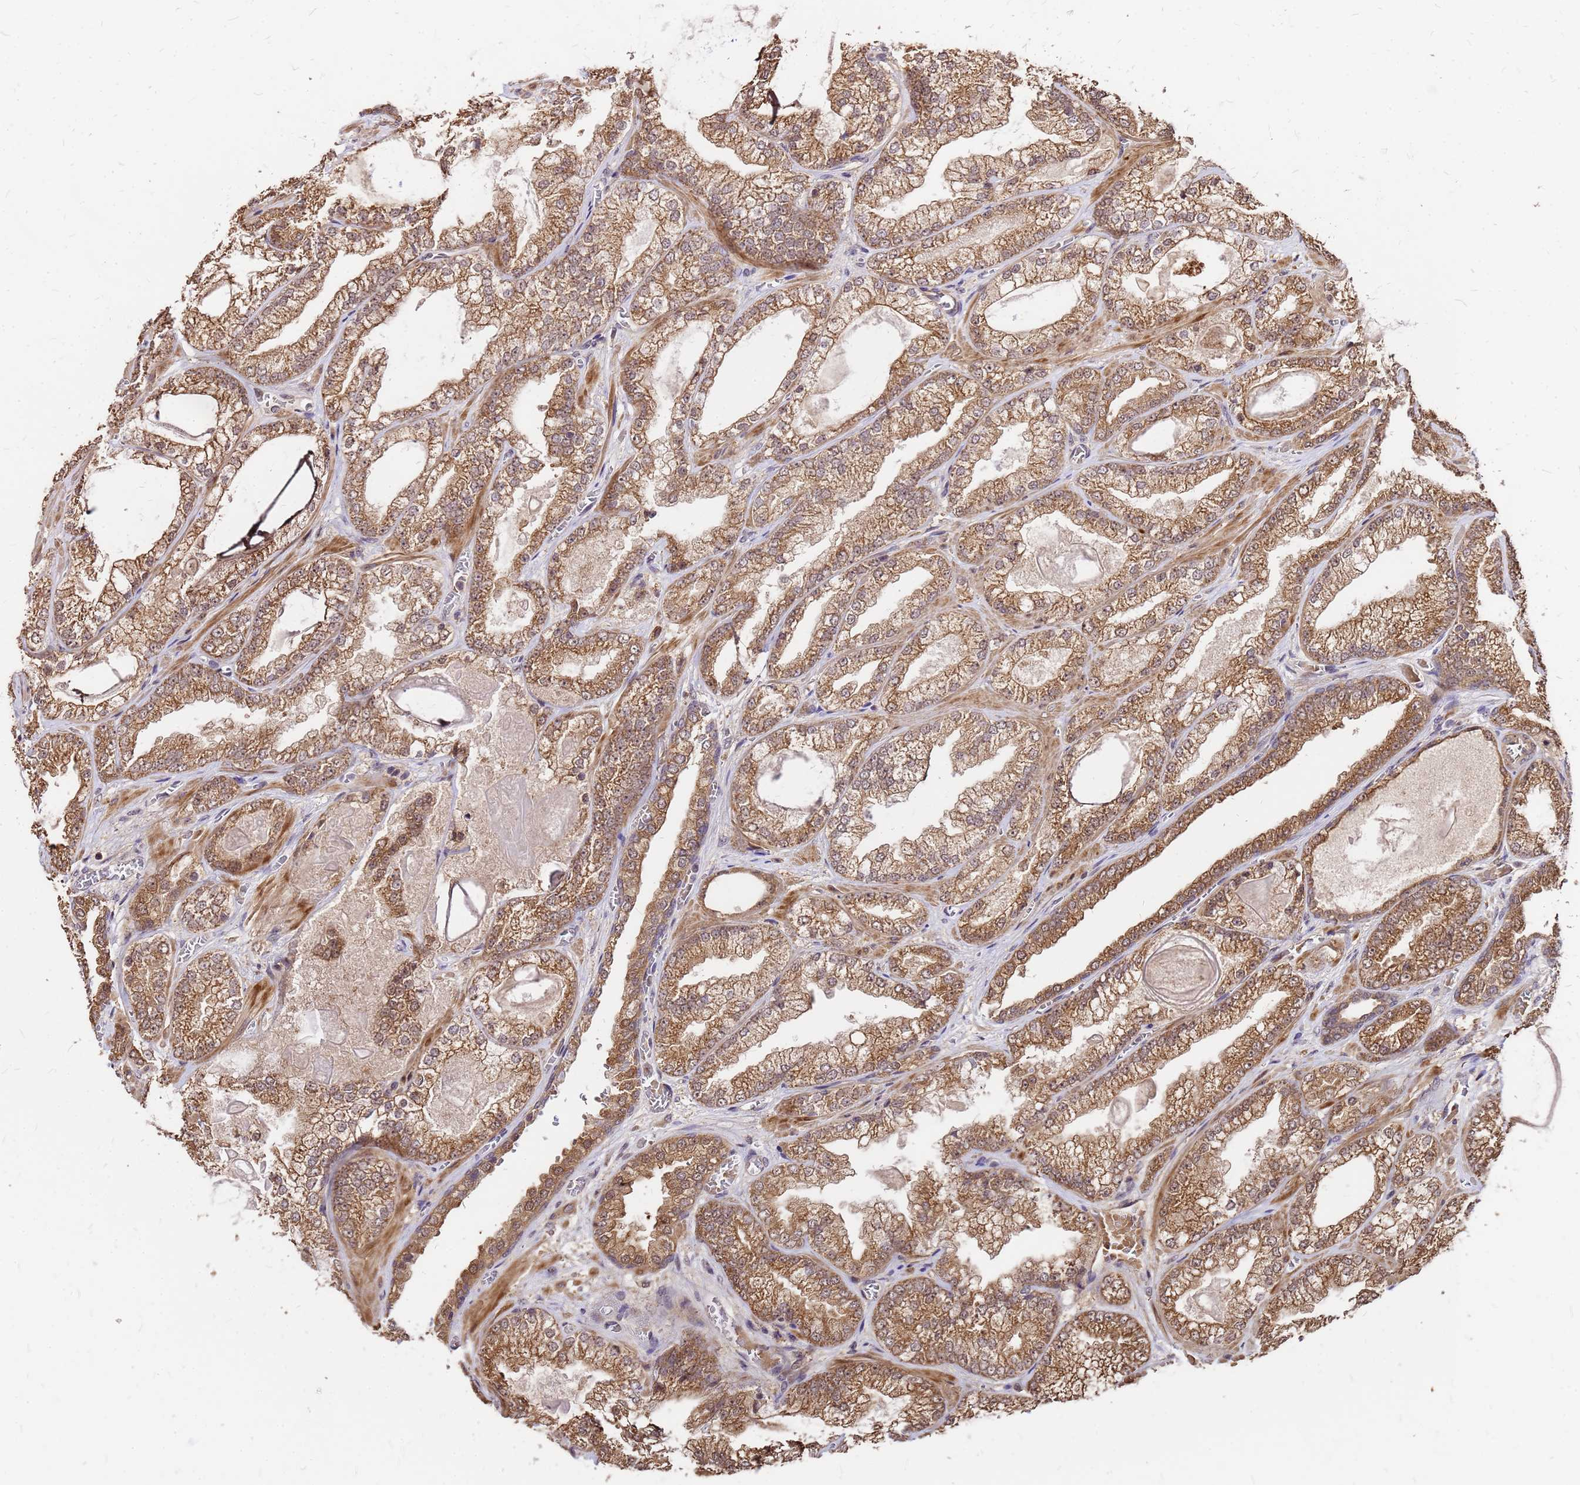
{"staining": {"intensity": "moderate", "quantity": ">75%", "location": "cytoplasmic/membranous"}, "tissue": "prostate cancer", "cell_type": "Tumor cells", "image_type": "cancer", "snomed": [{"axis": "morphology", "description": "Adenocarcinoma, Low grade"}, {"axis": "topography", "description": "Prostate"}], "caption": "Immunohistochemical staining of human prostate cancer (adenocarcinoma (low-grade)) exhibits medium levels of moderate cytoplasmic/membranous protein staining in approximately >75% of tumor cells.", "gene": "GPATCH8", "patient": {"sex": "male", "age": 57}}